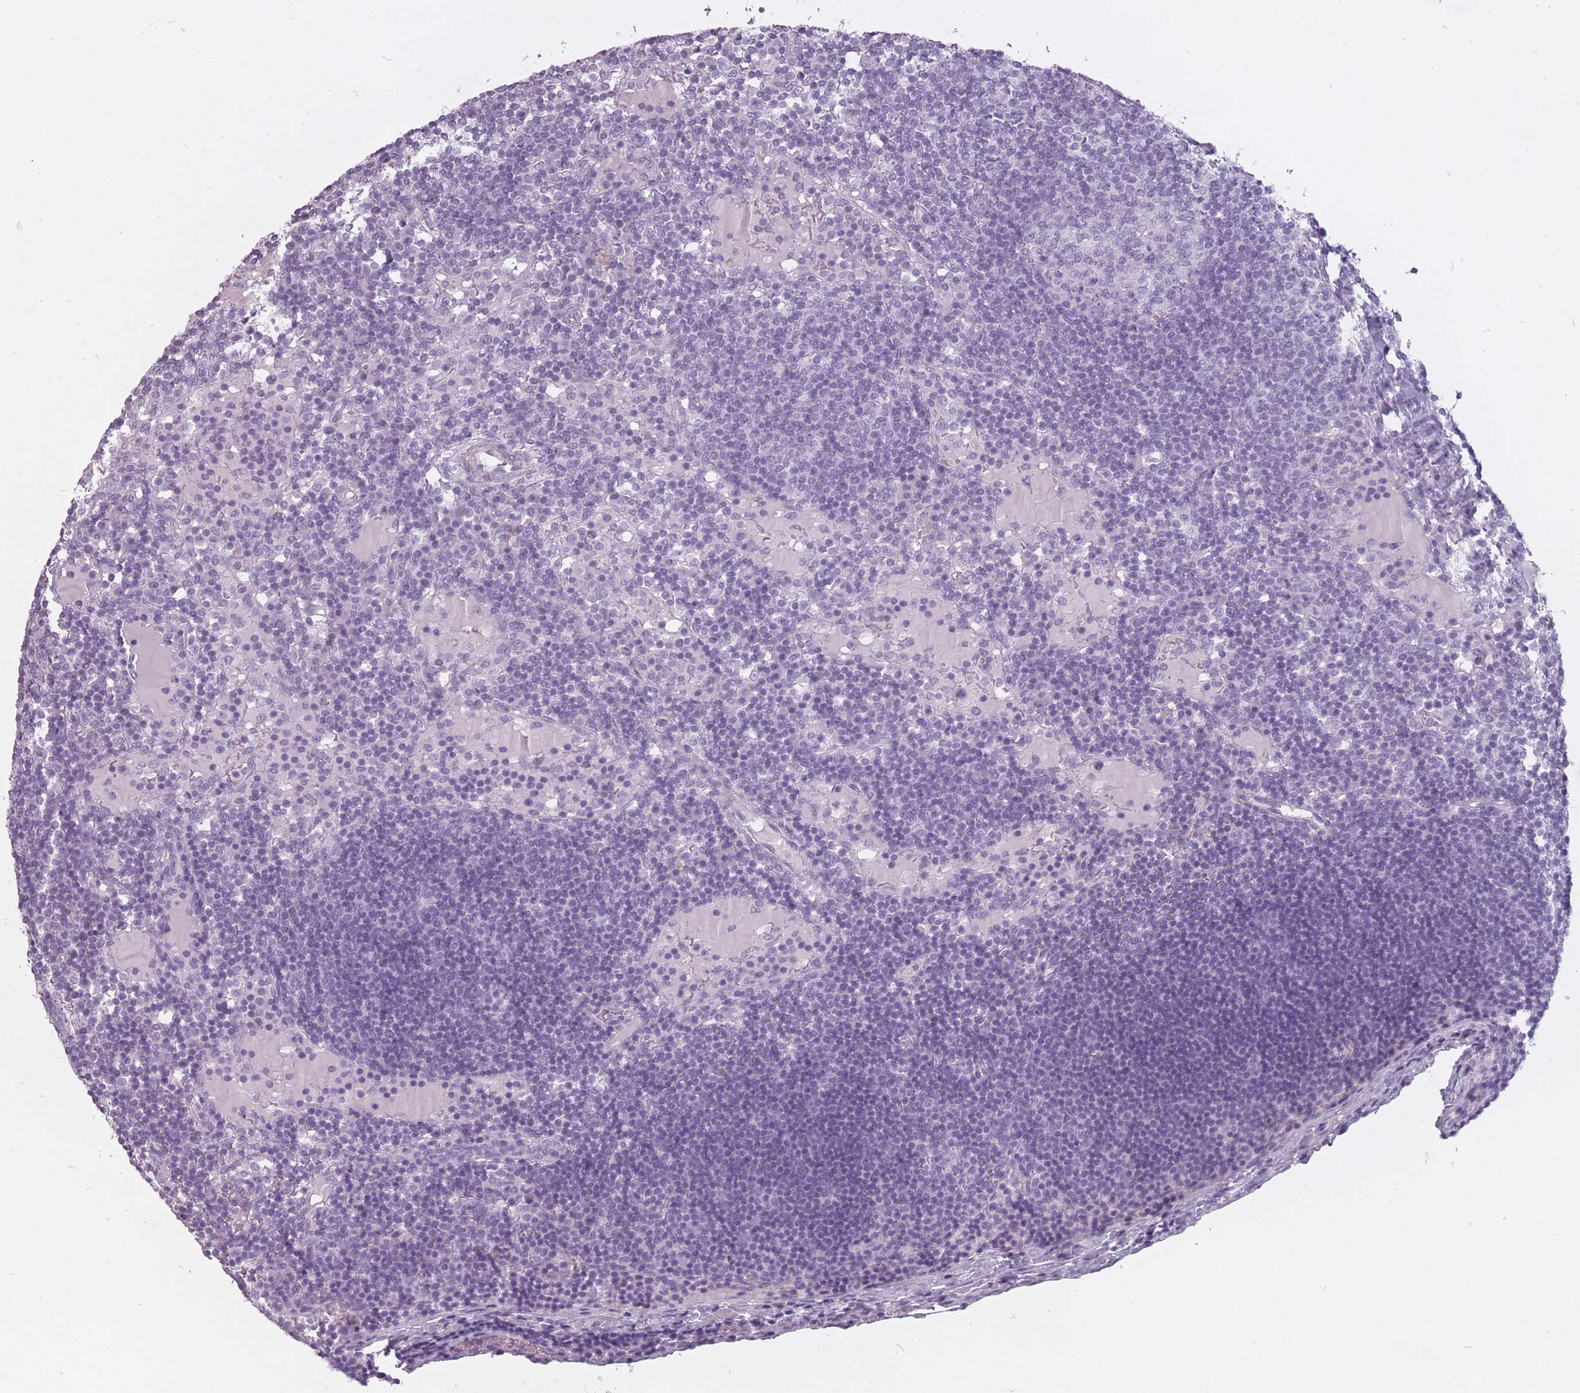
{"staining": {"intensity": "negative", "quantity": "none", "location": "none"}, "tissue": "lymph node", "cell_type": "Germinal center cells", "image_type": "normal", "snomed": [{"axis": "morphology", "description": "Normal tissue, NOS"}, {"axis": "topography", "description": "Lymph node"}], "caption": "Lymph node was stained to show a protein in brown. There is no significant positivity in germinal center cells. (DAB immunohistochemistry, high magnification).", "gene": "RFX4", "patient": {"sex": "male", "age": 53}}